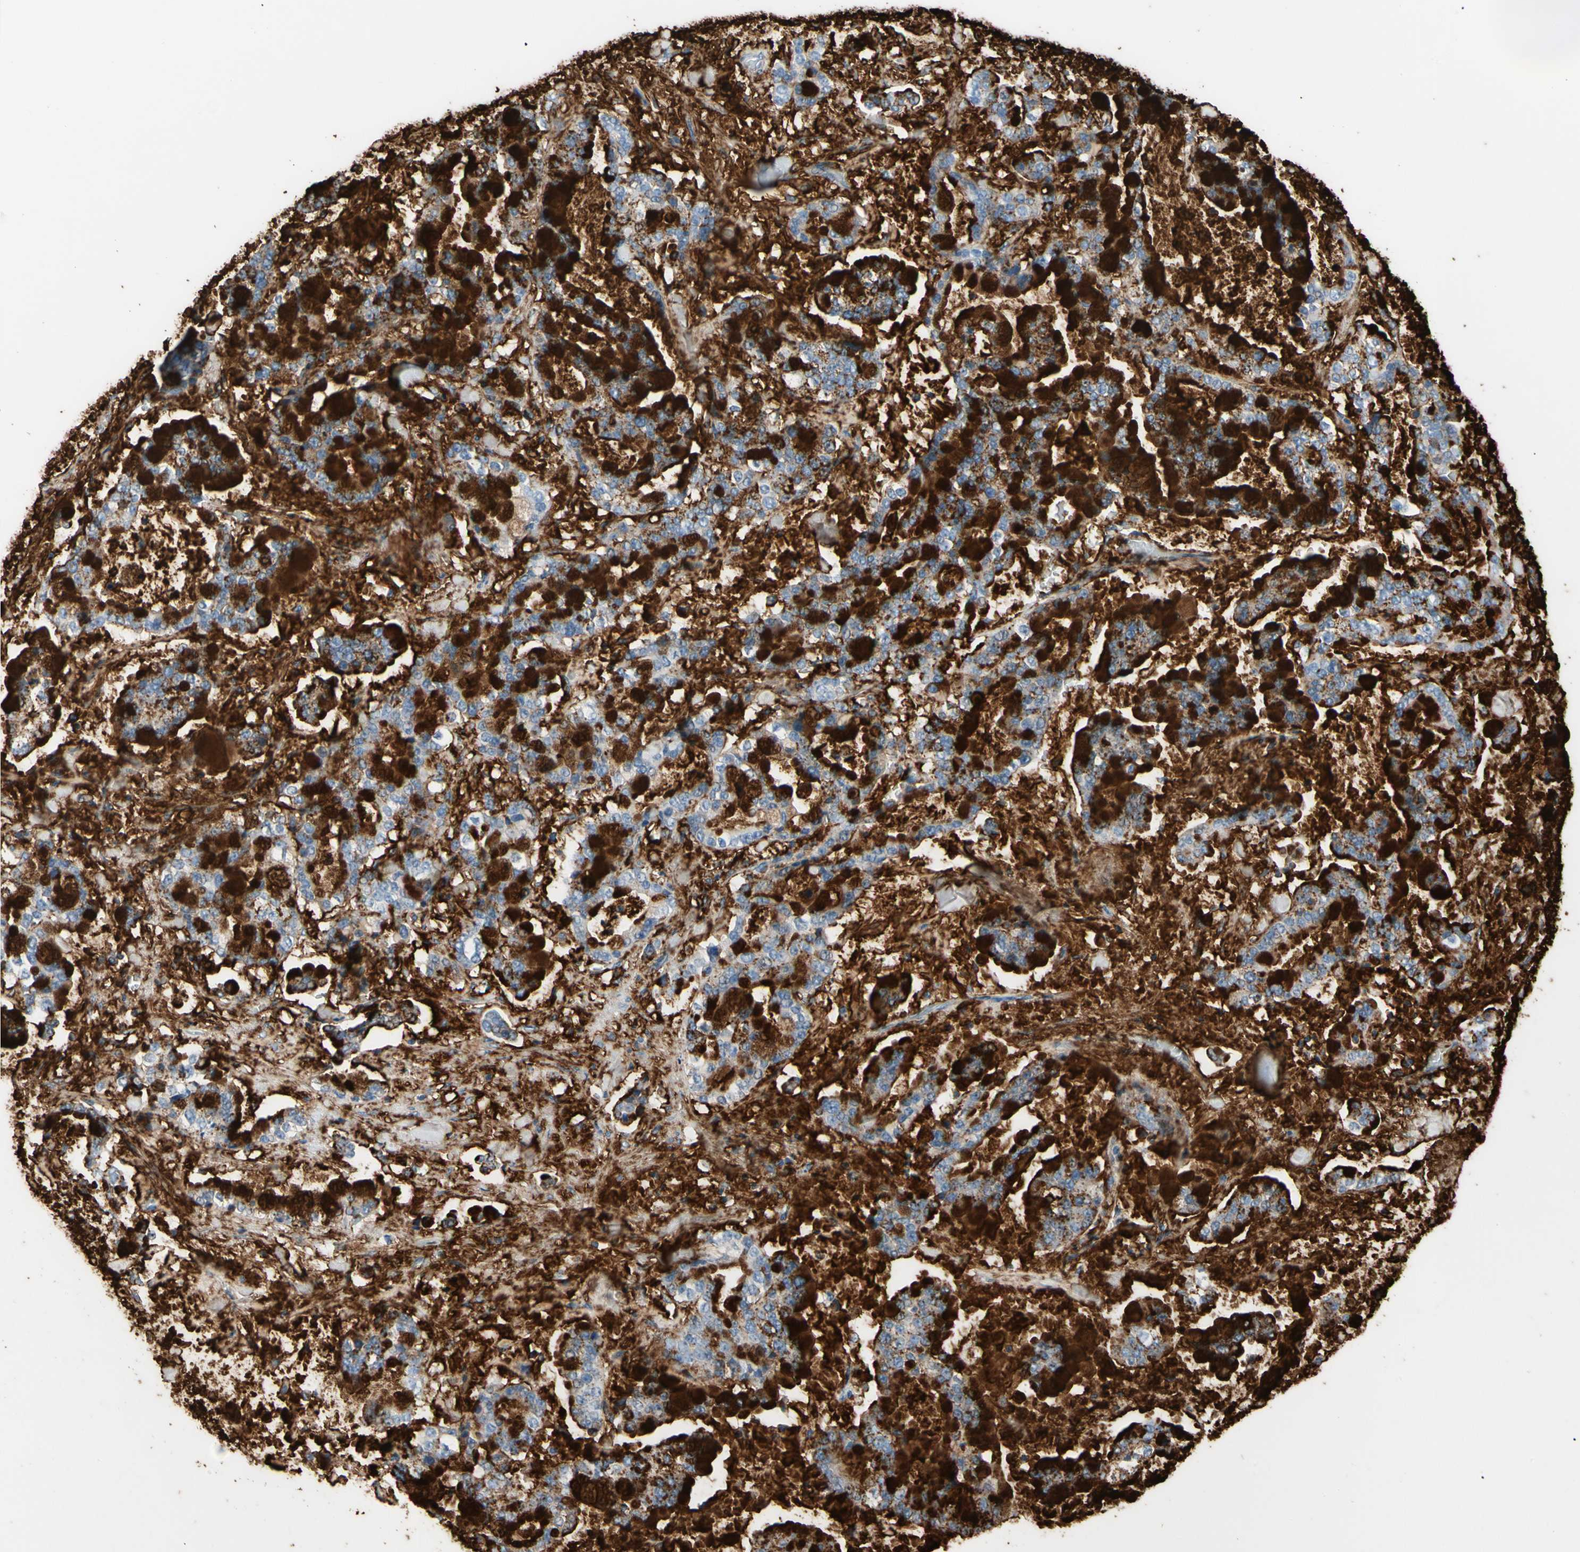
{"staining": {"intensity": "strong", "quantity": "25%-75%", "location": "cytoplasmic/membranous"}, "tissue": "stomach cancer", "cell_type": "Tumor cells", "image_type": "cancer", "snomed": [{"axis": "morphology", "description": "Normal tissue, NOS"}, {"axis": "morphology", "description": "Adenocarcinoma, NOS"}, {"axis": "topography", "description": "Stomach, upper"}, {"axis": "topography", "description": "Stomach"}], "caption": "Immunohistochemistry (IHC) micrograph of human adenocarcinoma (stomach) stained for a protein (brown), which exhibits high levels of strong cytoplasmic/membranous positivity in about 25%-75% of tumor cells.", "gene": "CLEC4A", "patient": {"sex": "male", "age": 76}}